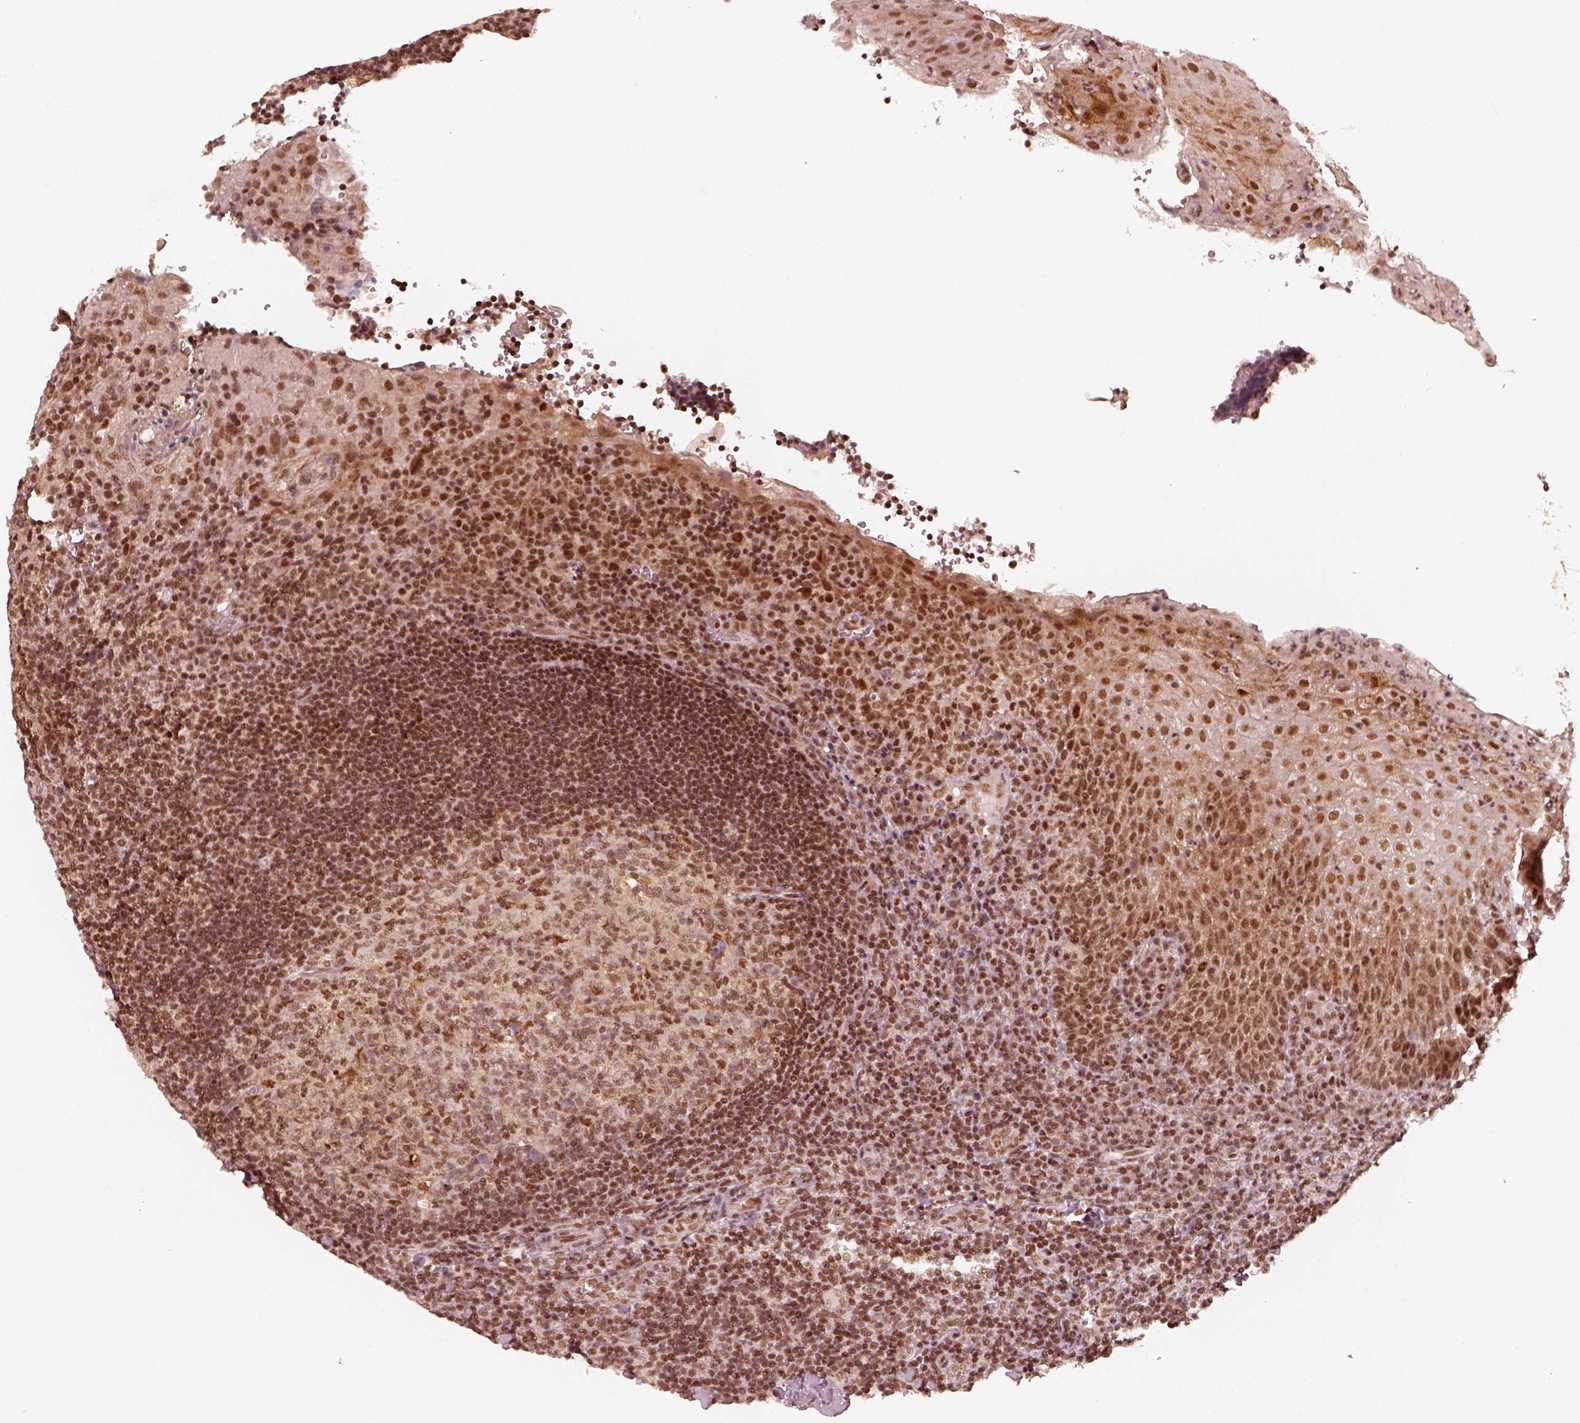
{"staining": {"intensity": "strong", "quantity": "<25%", "location": "nuclear"}, "tissue": "tonsil", "cell_type": "Germinal center cells", "image_type": "normal", "snomed": [{"axis": "morphology", "description": "Normal tissue, NOS"}, {"axis": "morphology", "description": "Inflammation, NOS"}, {"axis": "topography", "description": "Tonsil"}], "caption": "This micrograph exhibits unremarkable tonsil stained with immunohistochemistry (IHC) to label a protein in brown. The nuclear of germinal center cells show strong positivity for the protein. Nuclei are counter-stained blue.", "gene": "GMEB2", "patient": {"sex": "female", "age": 31}}